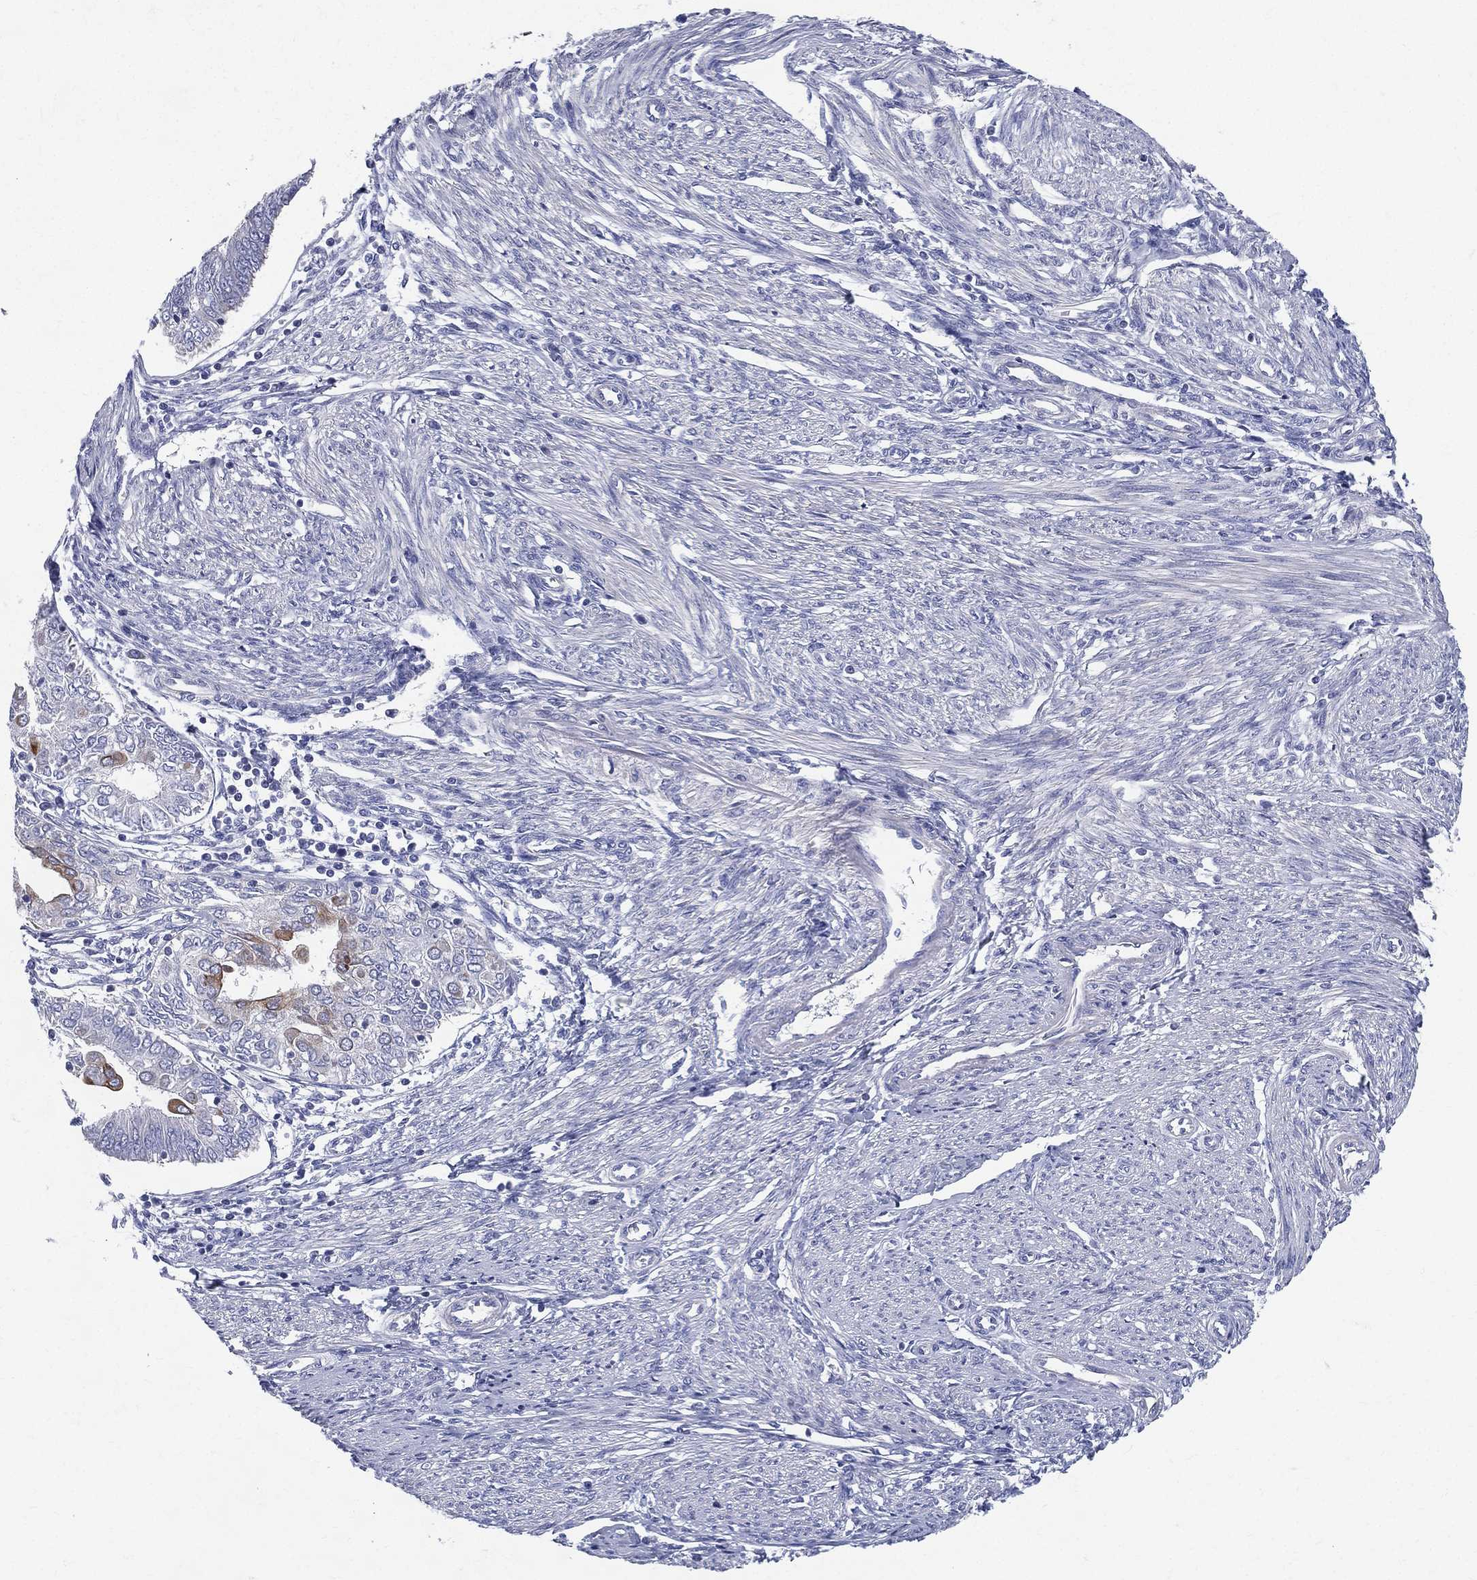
{"staining": {"intensity": "weak", "quantity": "<25%", "location": "cytoplasmic/membranous"}, "tissue": "endometrial cancer", "cell_type": "Tumor cells", "image_type": "cancer", "snomed": [{"axis": "morphology", "description": "Adenocarcinoma, NOS"}, {"axis": "topography", "description": "Endometrium"}], "caption": "This is a photomicrograph of immunohistochemistry staining of endometrial cancer, which shows no positivity in tumor cells.", "gene": "PWWP3A", "patient": {"sex": "female", "age": 68}}